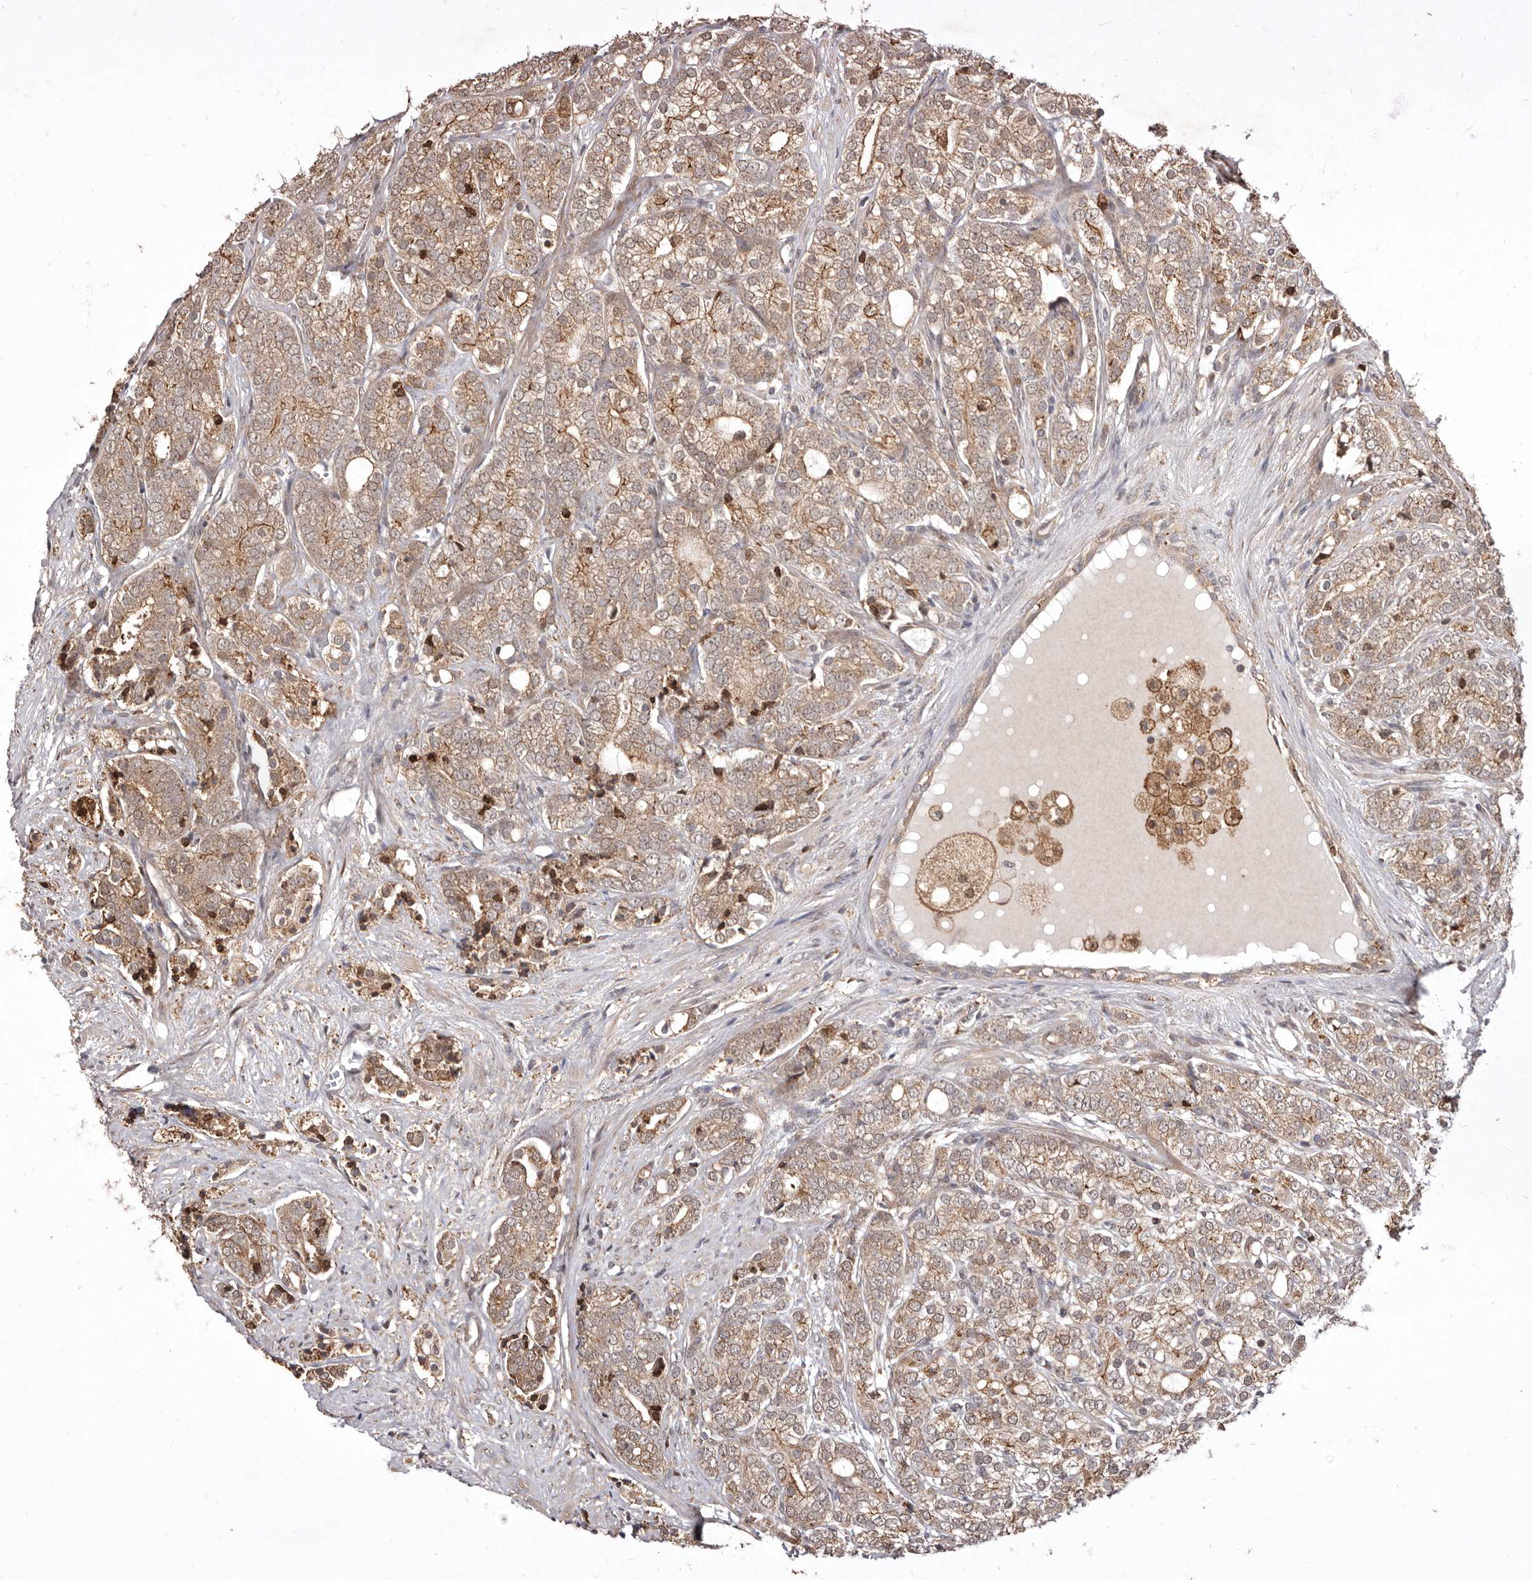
{"staining": {"intensity": "moderate", "quantity": ">75%", "location": "cytoplasmic/membranous"}, "tissue": "prostate cancer", "cell_type": "Tumor cells", "image_type": "cancer", "snomed": [{"axis": "morphology", "description": "Adenocarcinoma, High grade"}, {"axis": "topography", "description": "Prostate"}], "caption": "Moderate cytoplasmic/membranous positivity is appreciated in approximately >75% of tumor cells in prostate cancer.", "gene": "RRM2B", "patient": {"sex": "male", "age": 57}}